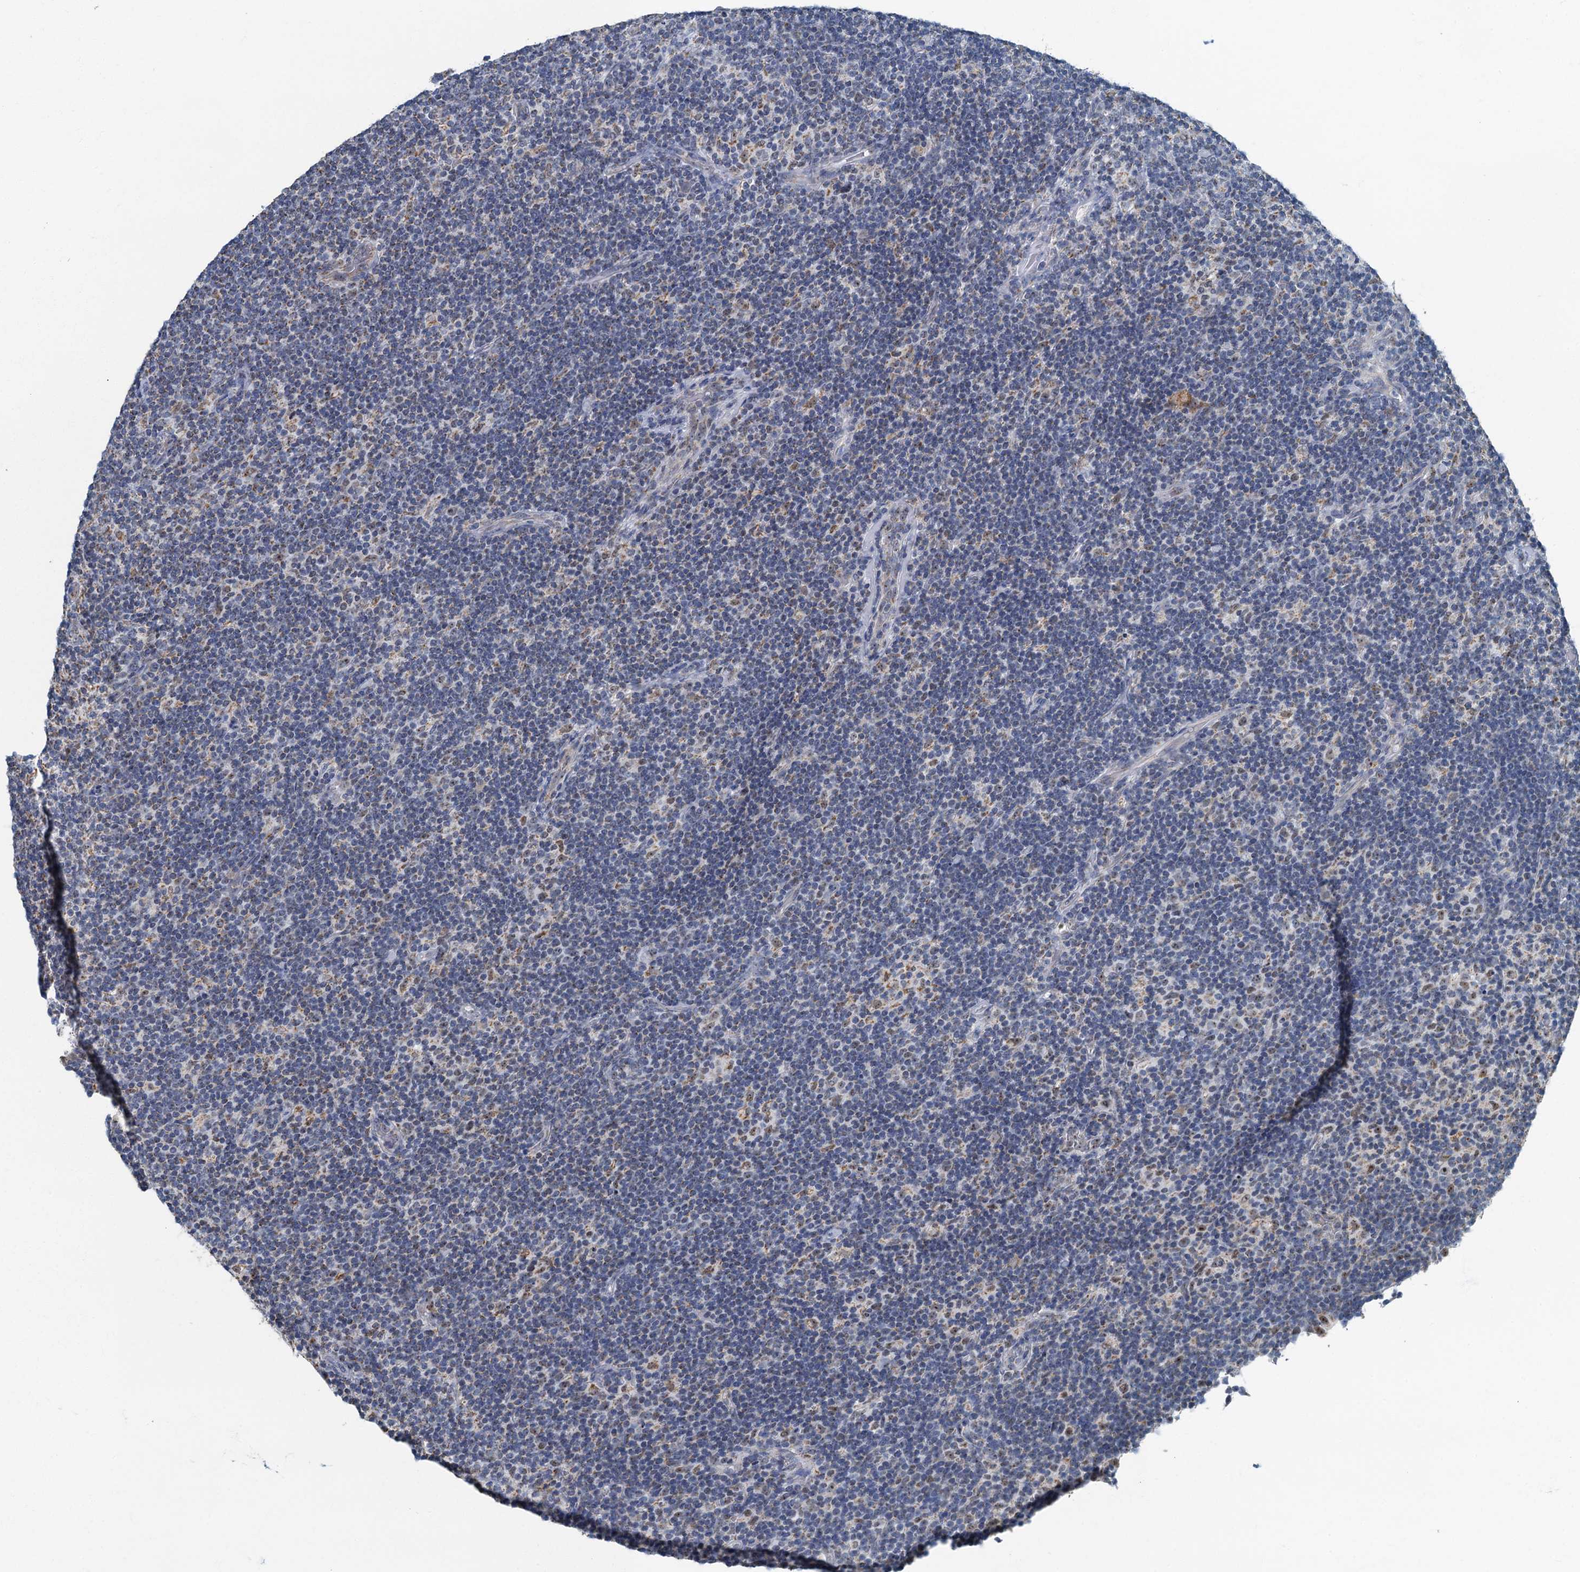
{"staining": {"intensity": "weak", "quantity": "<25%", "location": "nuclear"}, "tissue": "lymphoma", "cell_type": "Tumor cells", "image_type": "cancer", "snomed": [{"axis": "morphology", "description": "Hodgkin's disease, NOS"}, {"axis": "topography", "description": "Lymph node"}], "caption": "There is no significant staining in tumor cells of lymphoma.", "gene": "RAD9B", "patient": {"sex": "female", "age": 57}}